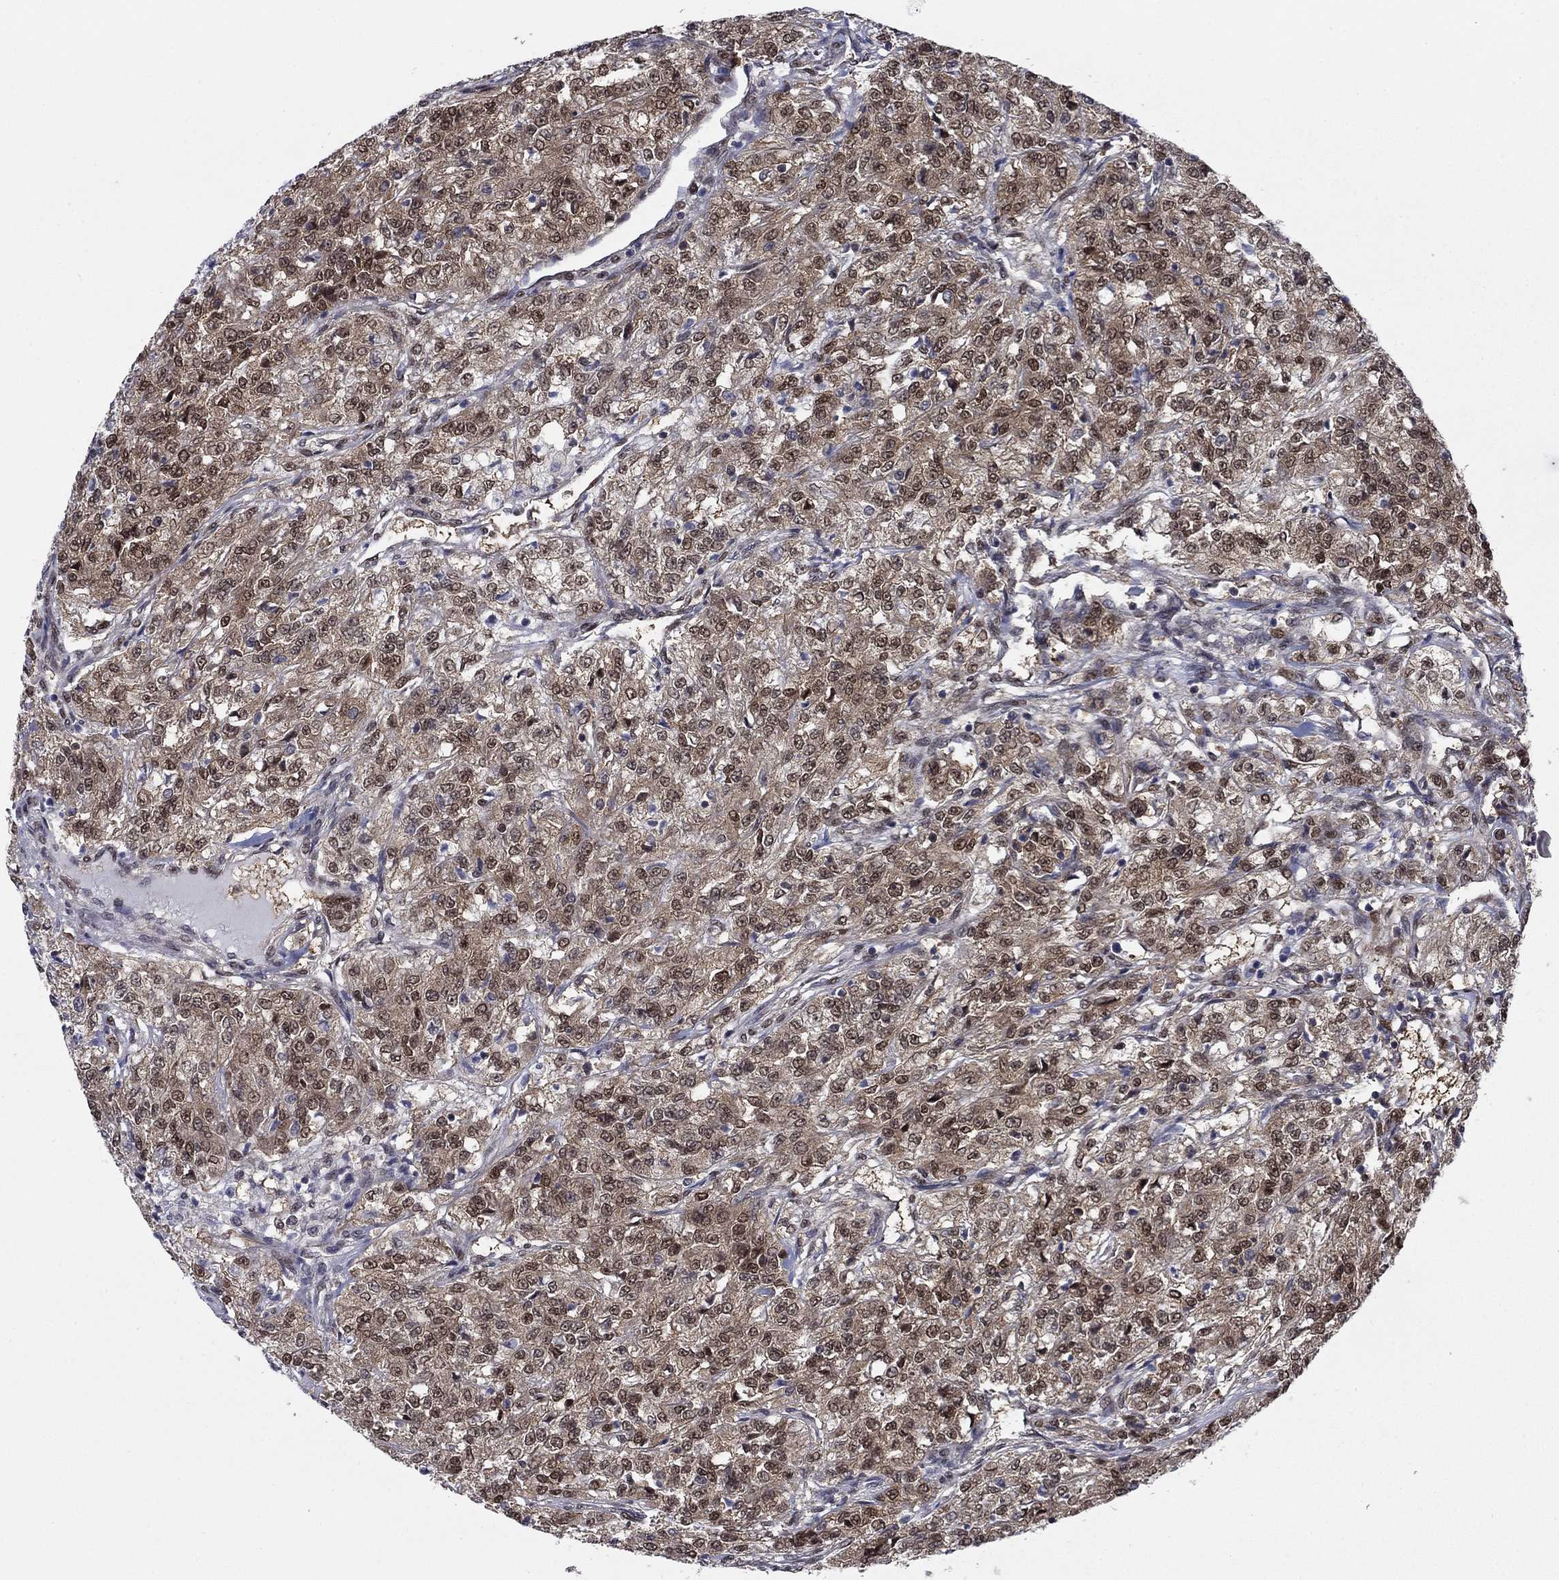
{"staining": {"intensity": "moderate", "quantity": "25%-75%", "location": "cytoplasmic/membranous,nuclear"}, "tissue": "renal cancer", "cell_type": "Tumor cells", "image_type": "cancer", "snomed": [{"axis": "morphology", "description": "Adenocarcinoma, NOS"}, {"axis": "topography", "description": "Kidney"}], "caption": "High-power microscopy captured an IHC photomicrograph of adenocarcinoma (renal), revealing moderate cytoplasmic/membranous and nuclear positivity in approximately 25%-75% of tumor cells.", "gene": "FKBP4", "patient": {"sex": "female", "age": 63}}